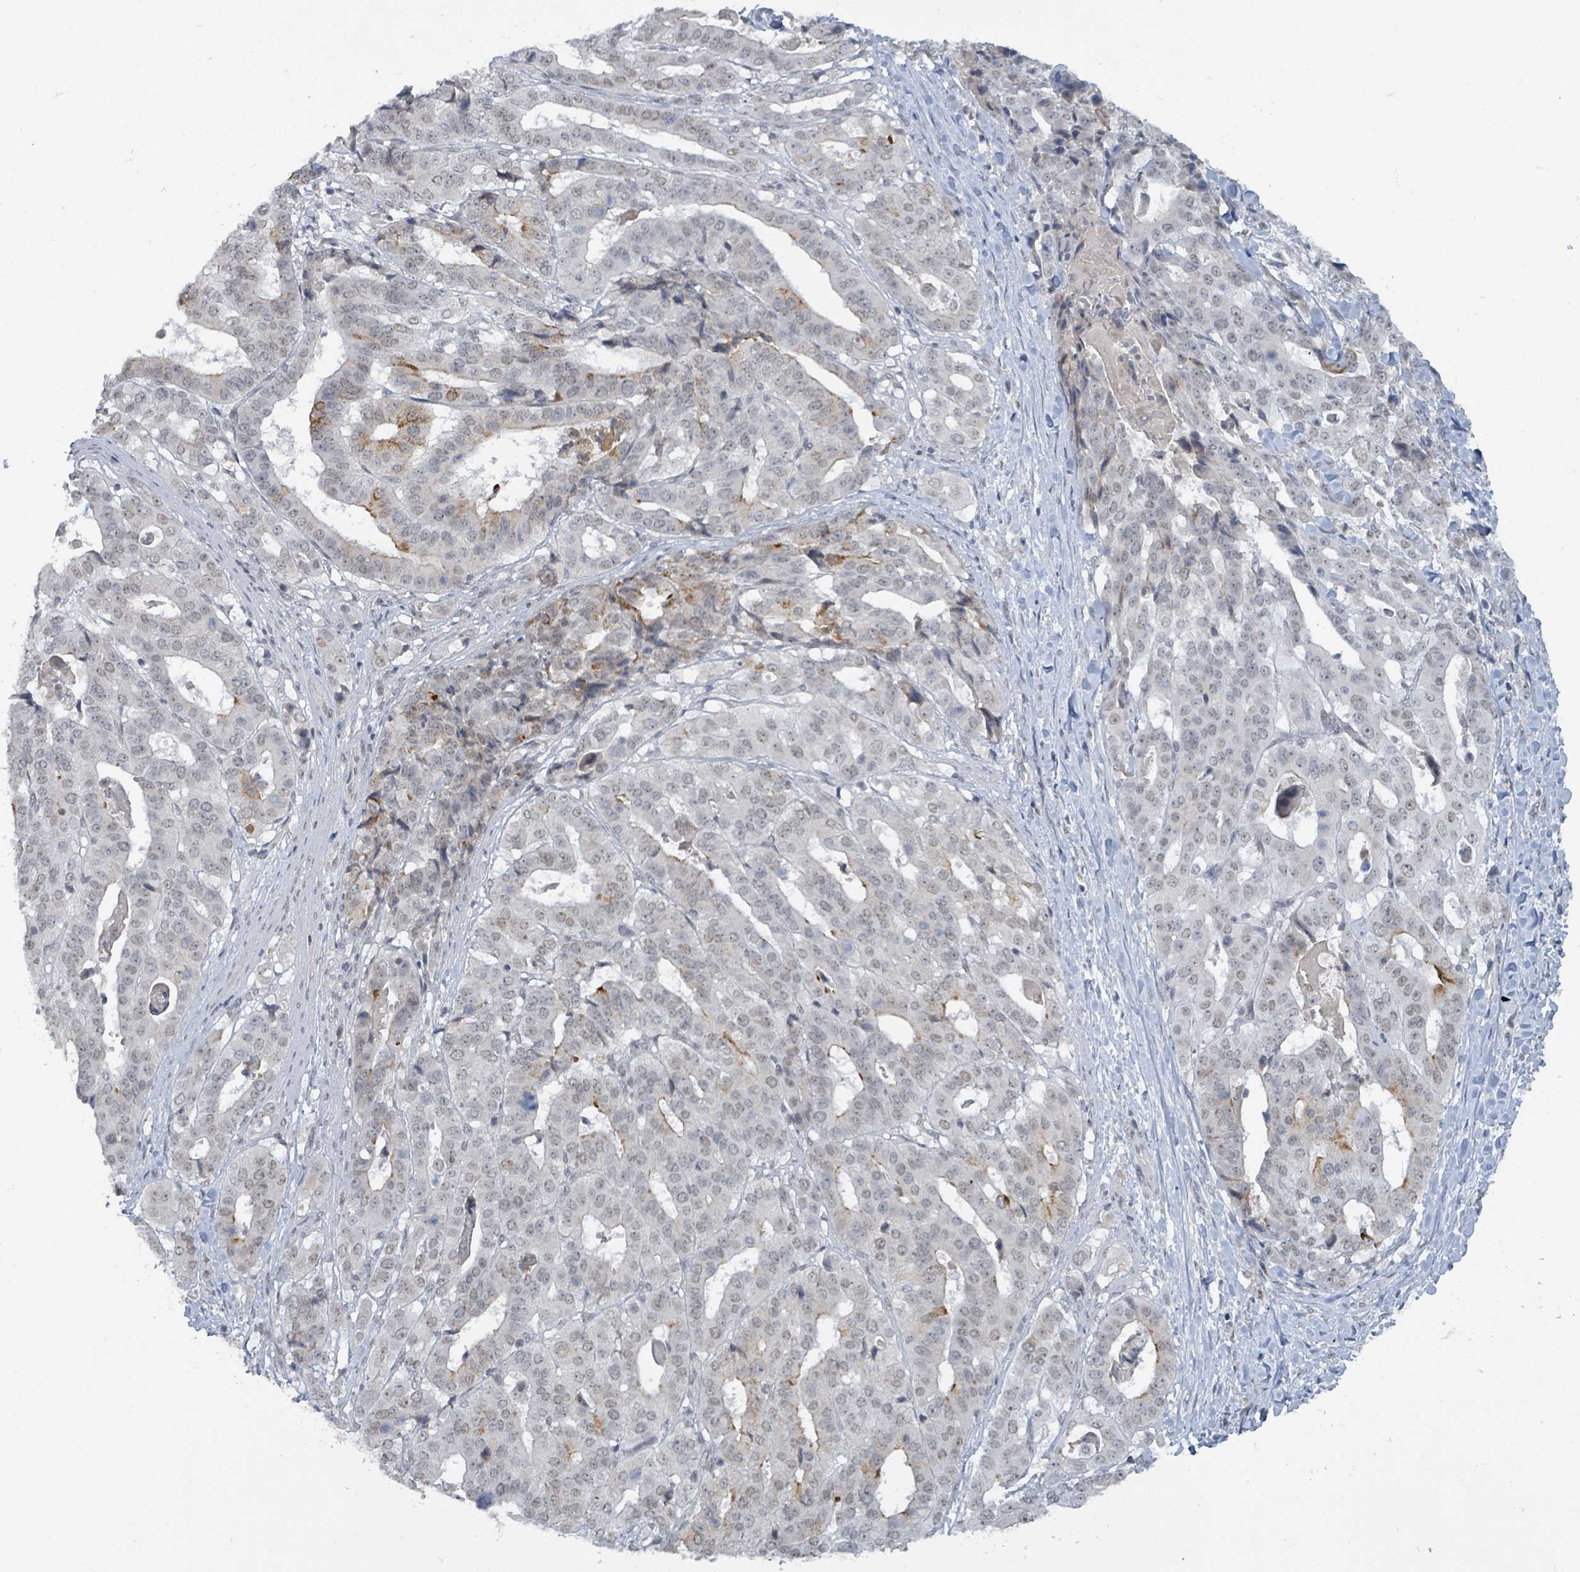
{"staining": {"intensity": "negative", "quantity": "none", "location": "none"}, "tissue": "stomach cancer", "cell_type": "Tumor cells", "image_type": "cancer", "snomed": [{"axis": "morphology", "description": "Adenocarcinoma, NOS"}, {"axis": "topography", "description": "Stomach"}], "caption": "Micrograph shows no significant protein positivity in tumor cells of adenocarcinoma (stomach).", "gene": "BANP", "patient": {"sex": "male", "age": 48}}